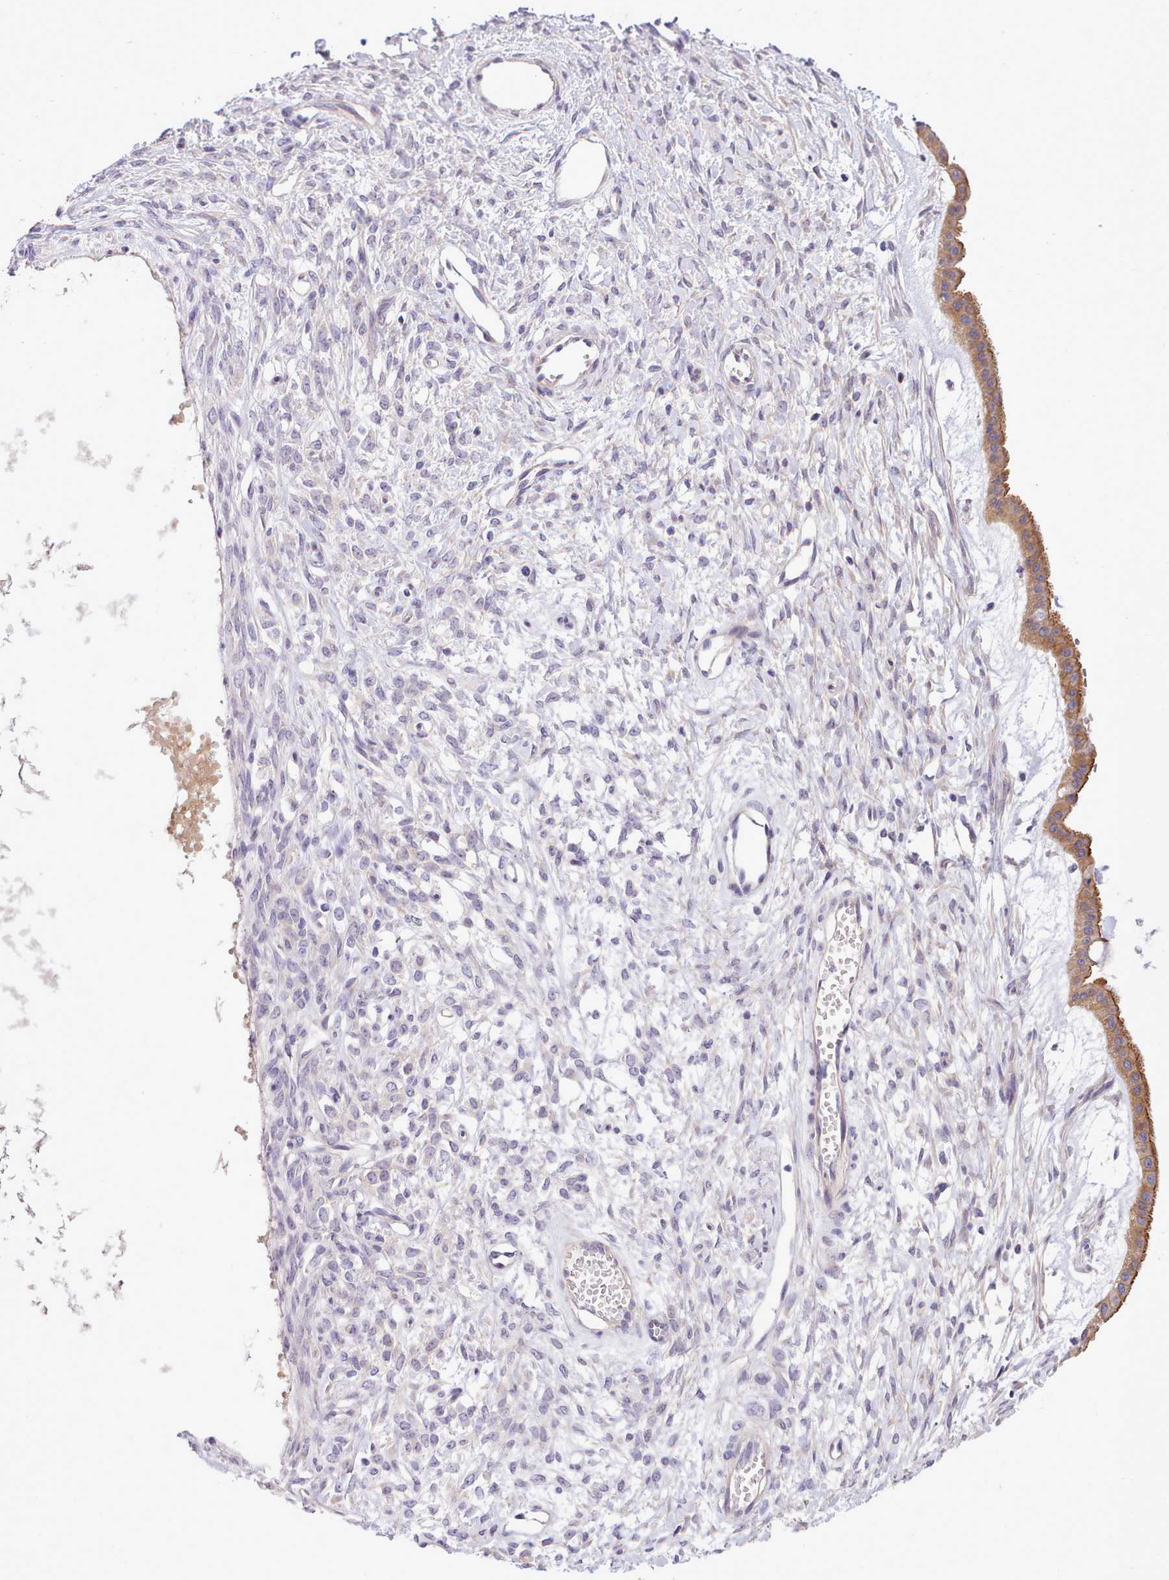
{"staining": {"intensity": "moderate", "quantity": ">75%", "location": "cytoplasmic/membranous"}, "tissue": "ovarian cancer", "cell_type": "Tumor cells", "image_type": "cancer", "snomed": [{"axis": "morphology", "description": "Cystadenocarcinoma, mucinous, NOS"}, {"axis": "topography", "description": "Ovary"}], "caption": "The histopathology image shows a brown stain indicating the presence of a protein in the cytoplasmic/membranous of tumor cells in ovarian cancer (mucinous cystadenocarcinoma). The staining is performed using DAB brown chromogen to label protein expression. The nuclei are counter-stained blue using hematoxylin.", "gene": "CYP2A13", "patient": {"sex": "female", "age": 73}}